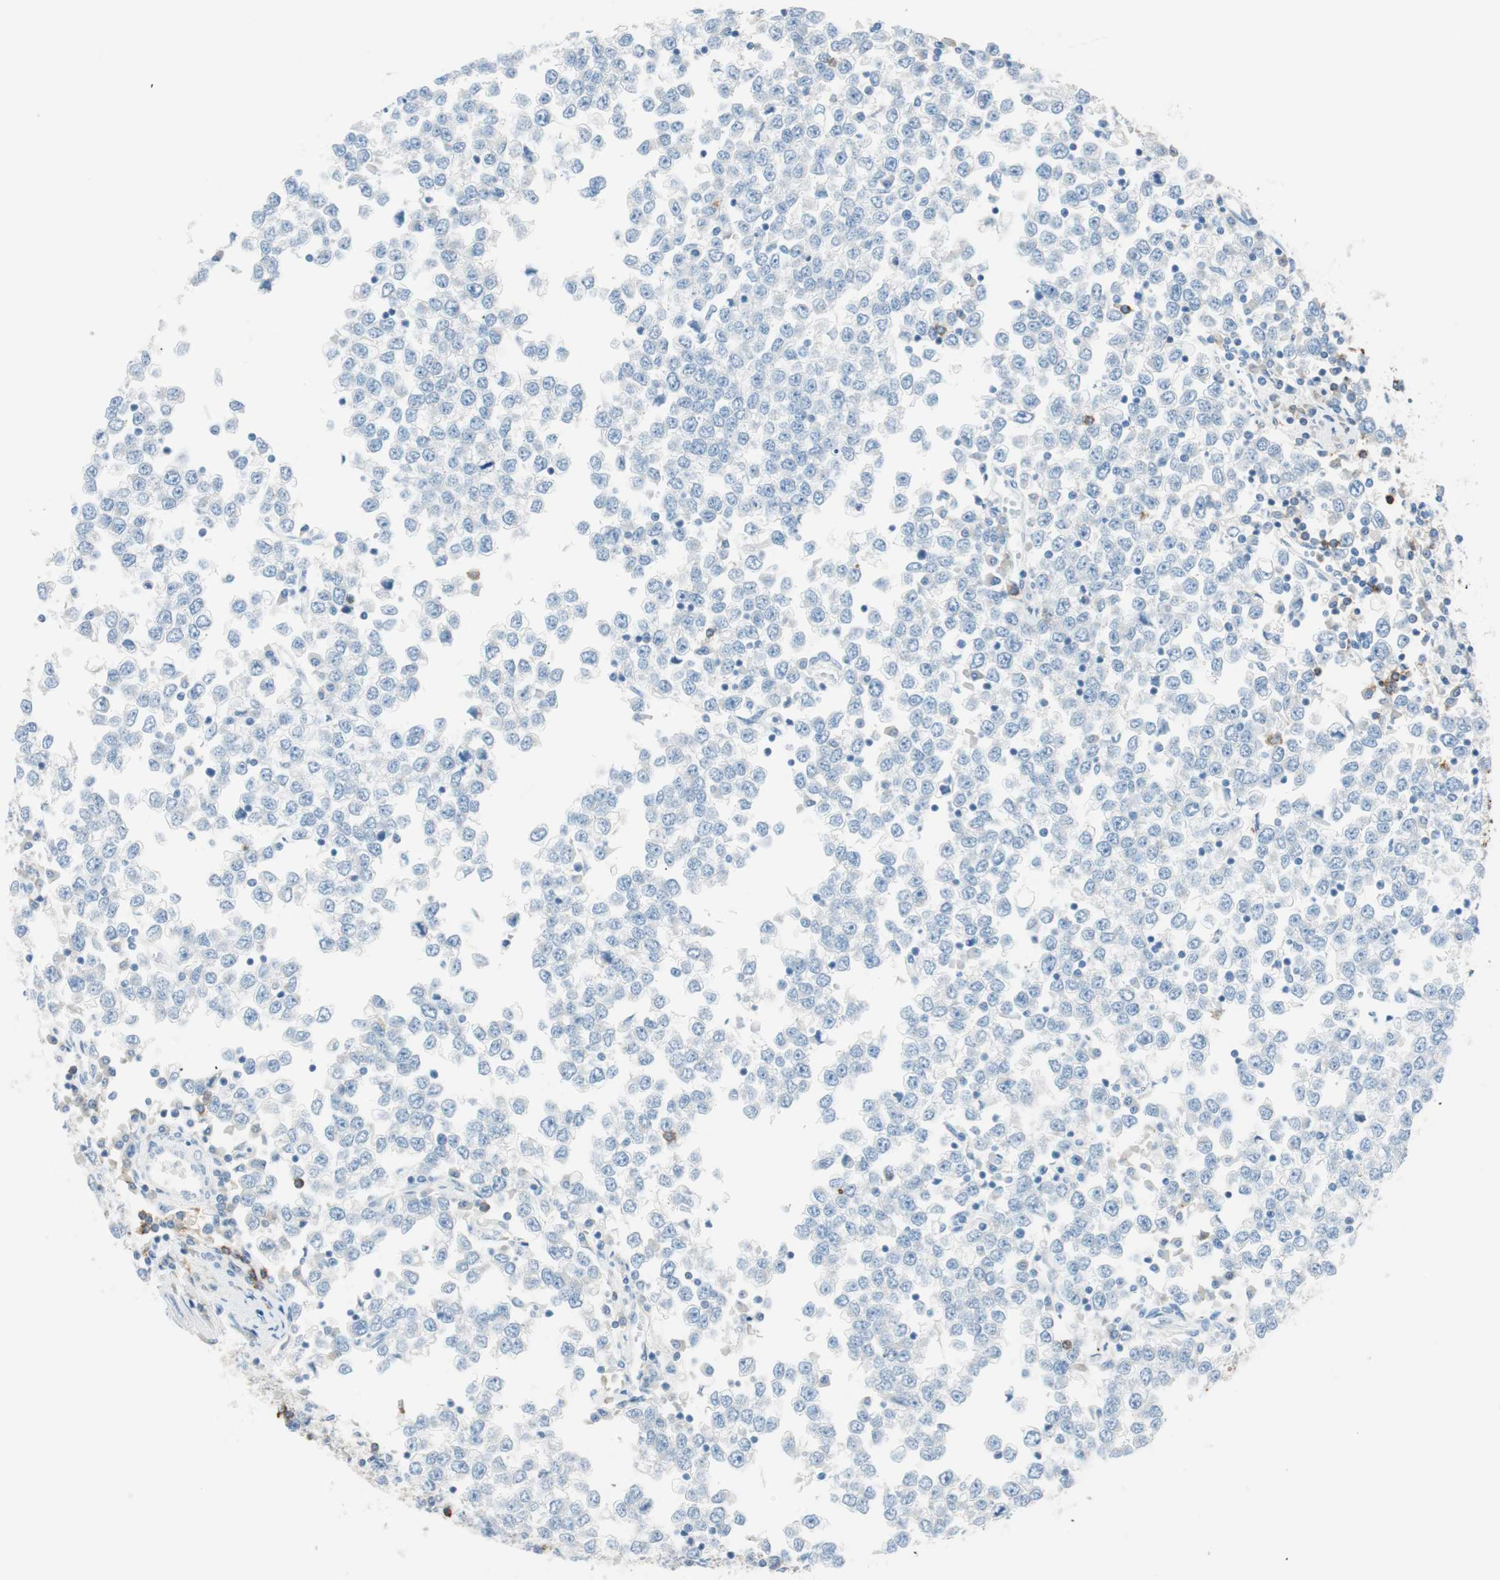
{"staining": {"intensity": "negative", "quantity": "none", "location": "none"}, "tissue": "testis cancer", "cell_type": "Tumor cells", "image_type": "cancer", "snomed": [{"axis": "morphology", "description": "Seminoma, NOS"}, {"axis": "topography", "description": "Testis"}], "caption": "This is a histopathology image of IHC staining of testis seminoma, which shows no staining in tumor cells.", "gene": "TNFRSF13C", "patient": {"sex": "male", "age": 65}}